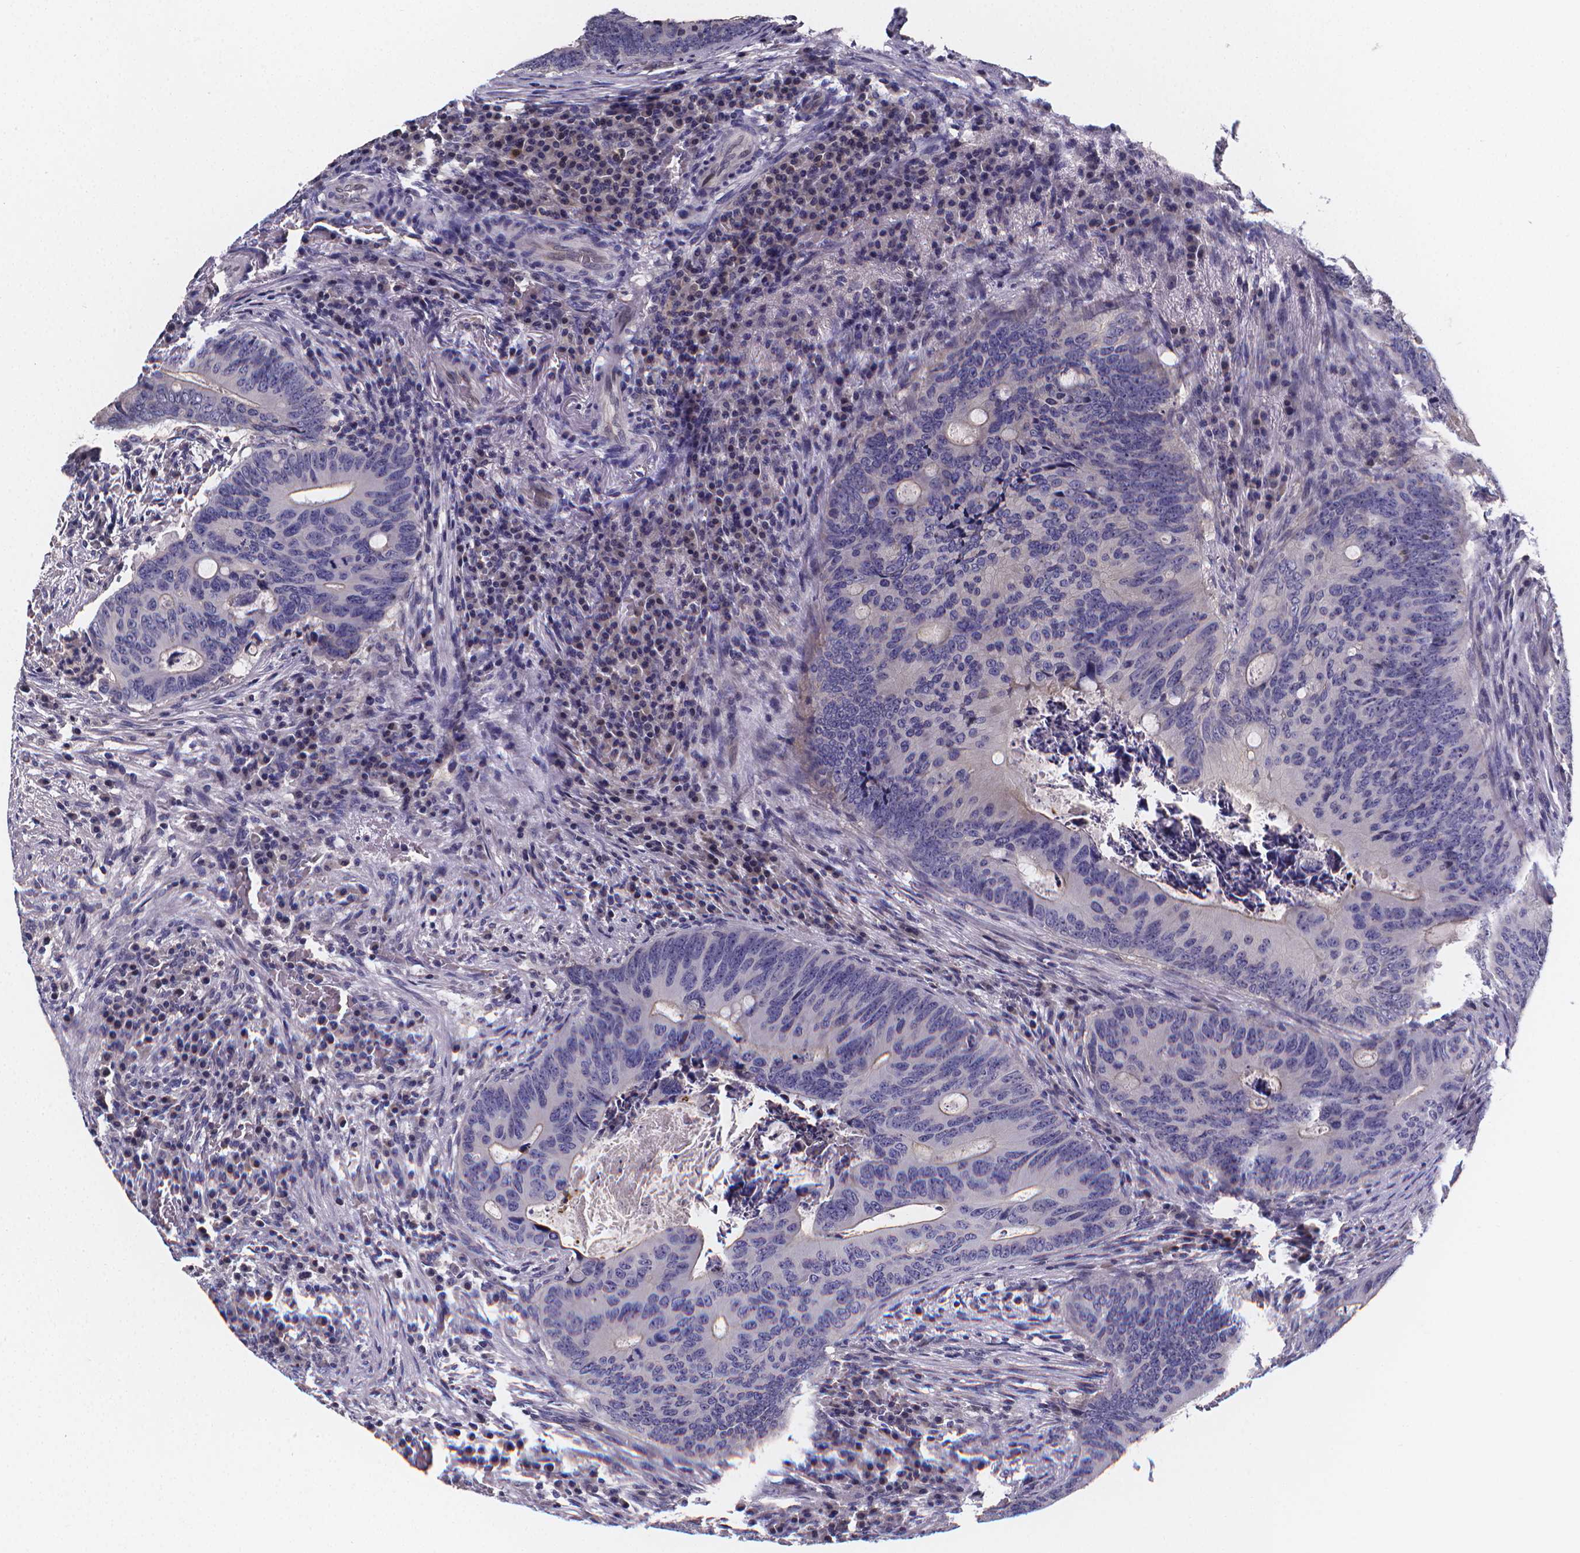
{"staining": {"intensity": "negative", "quantity": "none", "location": "none"}, "tissue": "colorectal cancer", "cell_type": "Tumor cells", "image_type": "cancer", "snomed": [{"axis": "morphology", "description": "Adenocarcinoma, NOS"}, {"axis": "topography", "description": "Colon"}], "caption": "A histopathology image of colorectal cancer stained for a protein displays no brown staining in tumor cells. (DAB immunohistochemistry with hematoxylin counter stain).", "gene": "PAH", "patient": {"sex": "female", "age": 74}}